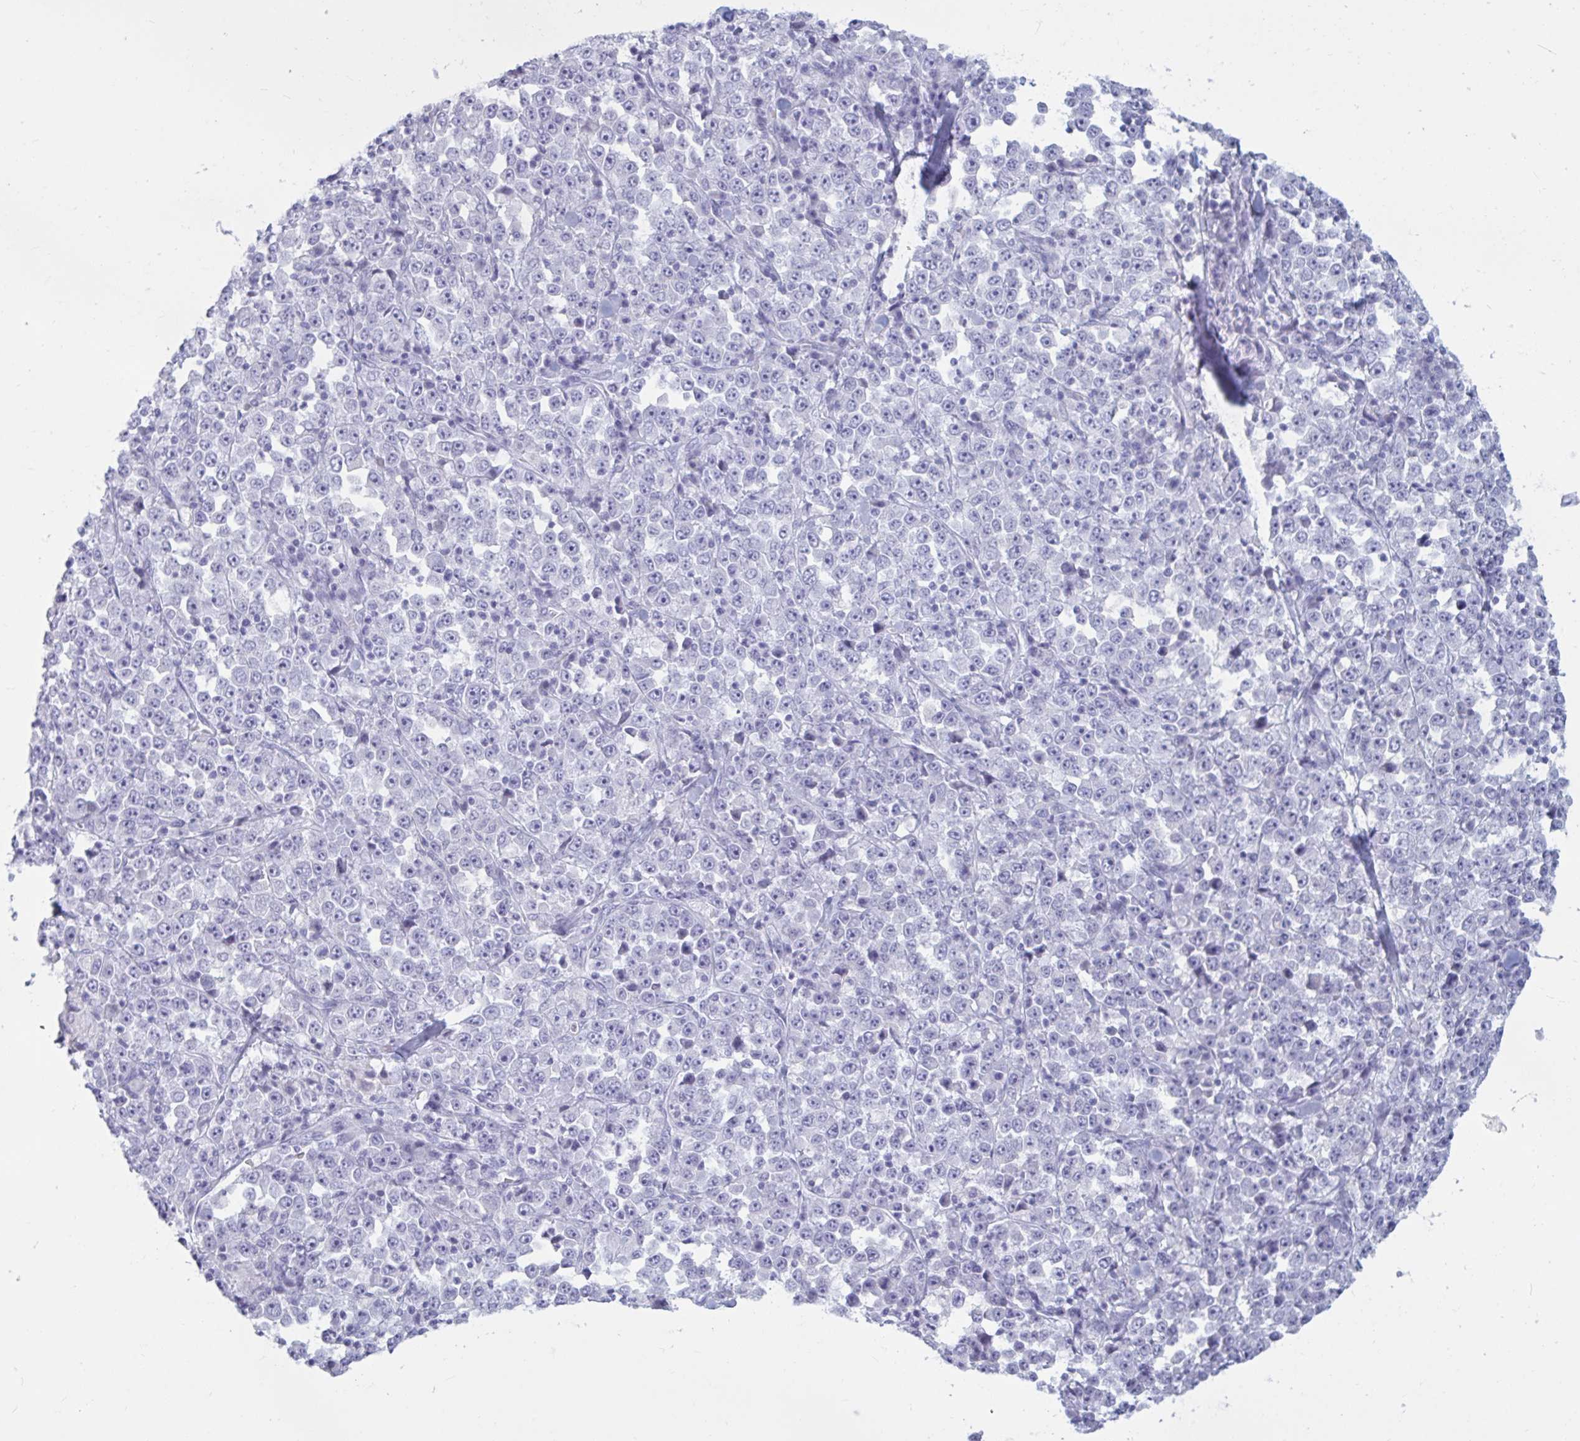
{"staining": {"intensity": "negative", "quantity": "none", "location": "none"}, "tissue": "stomach cancer", "cell_type": "Tumor cells", "image_type": "cancer", "snomed": [{"axis": "morphology", "description": "Normal tissue, NOS"}, {"axis": "morphology", "description": "Adenocarcinoma, NOS"}, {"axis": "topography", "description": "Stomach, upper"}, {"axis": "topography", "description": "Stomach"}], "caption": "Stomach adenocarcinoma was stained to show a protein in brown. There is no significant positivity in tumor cells. (Immunohistochemistry, brightfield microscopy, high magnification).", "gene": "BBS10", "patient": {"sex": "male", "age": 59}}